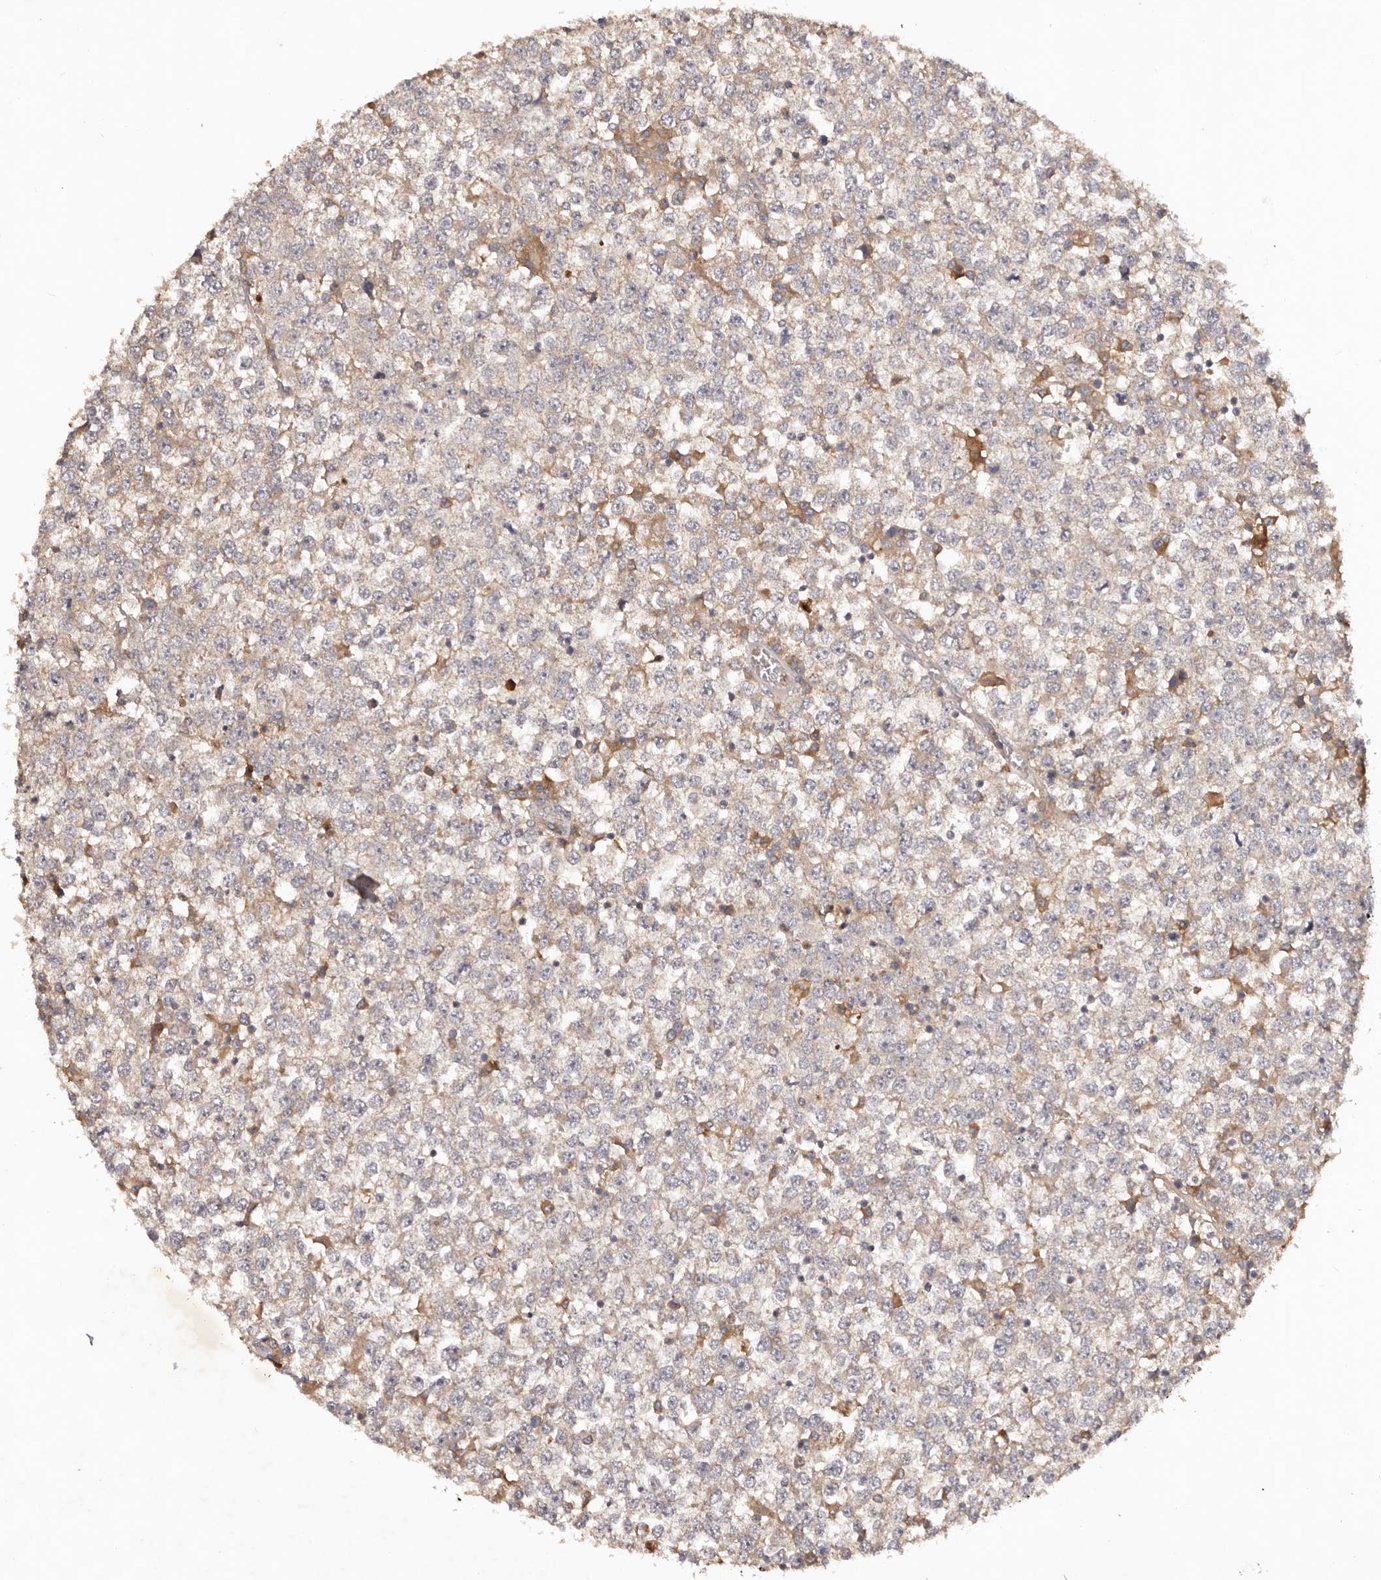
{"staining": {"intensity": "negative", "quantity": "none", "location": "none"}, "tissue": "testis cancer", "cell_type": "Tumor cells", "image_type": "cancer", "snomed": [{"axis": "morphology", "description": "Seminoma, NOS"}, {"axis": "topography", "description": "Testis"}], "caption": "IHC of human seminoma (testis) reveals no expression in tumor cells.", "gene": "PKIB", "patient": {"sex": "male", "age": 65}}